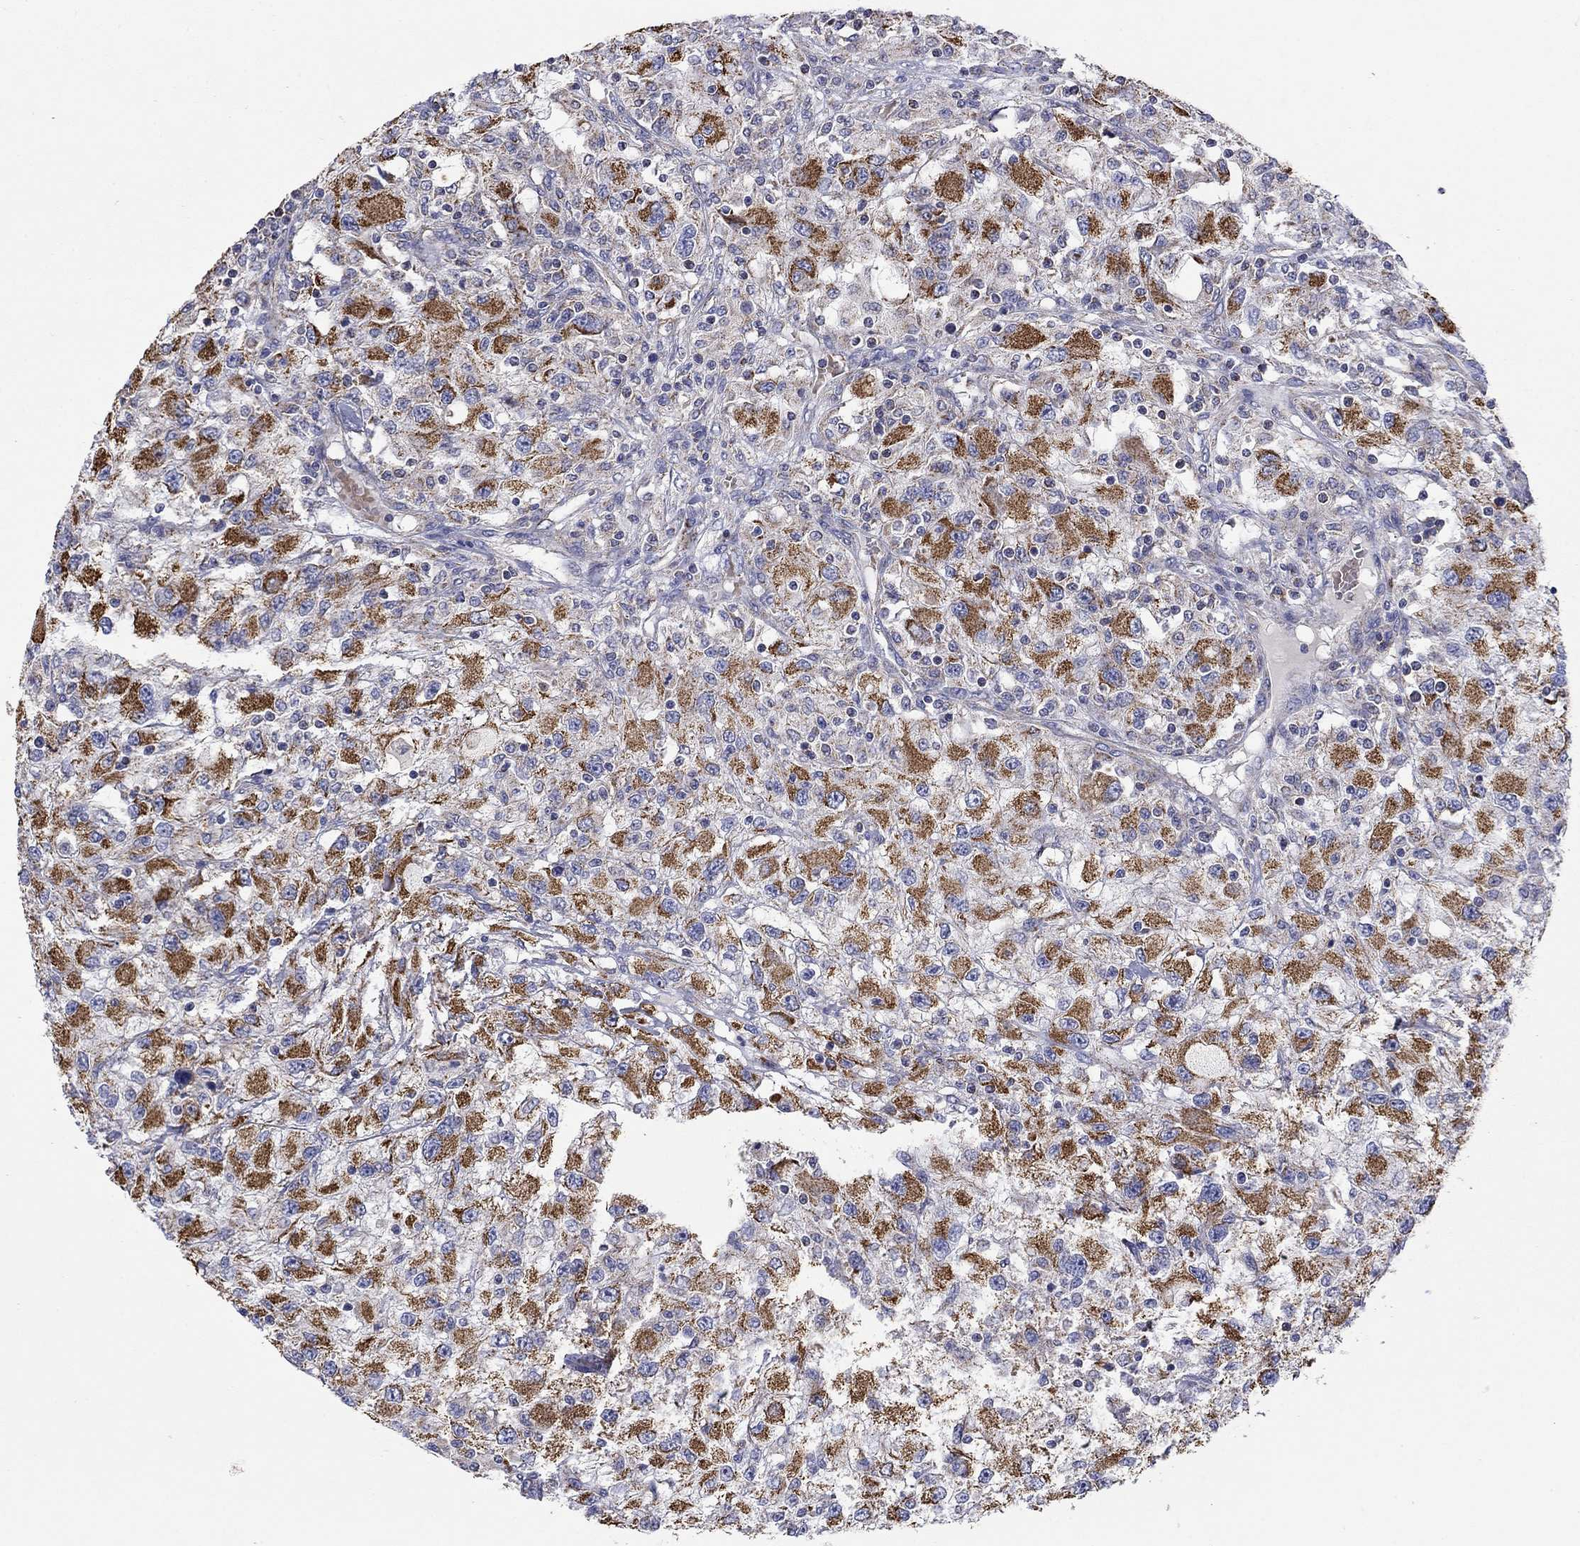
{"staining": {"intensity": "strong", "quantity": ">75%", "location": "cytoplasmic/membranous"}, "tissue": "renal cancer", "cell_type": "Tumor cells", "image_type": "cancer", "snomed": [{"axis": "morphology", "description": "Adenocarcinoma, NOS"}, {"axis": "topography", "description": "Kidney"}], "caption": "Immunohistochemical staining of human renal cancer shows strong cytoplasmic/membranous protein positivity in approximately >75% of tumor cells.", "gene": "HPS5", "patient": {"sex": "female", "age": 67}}